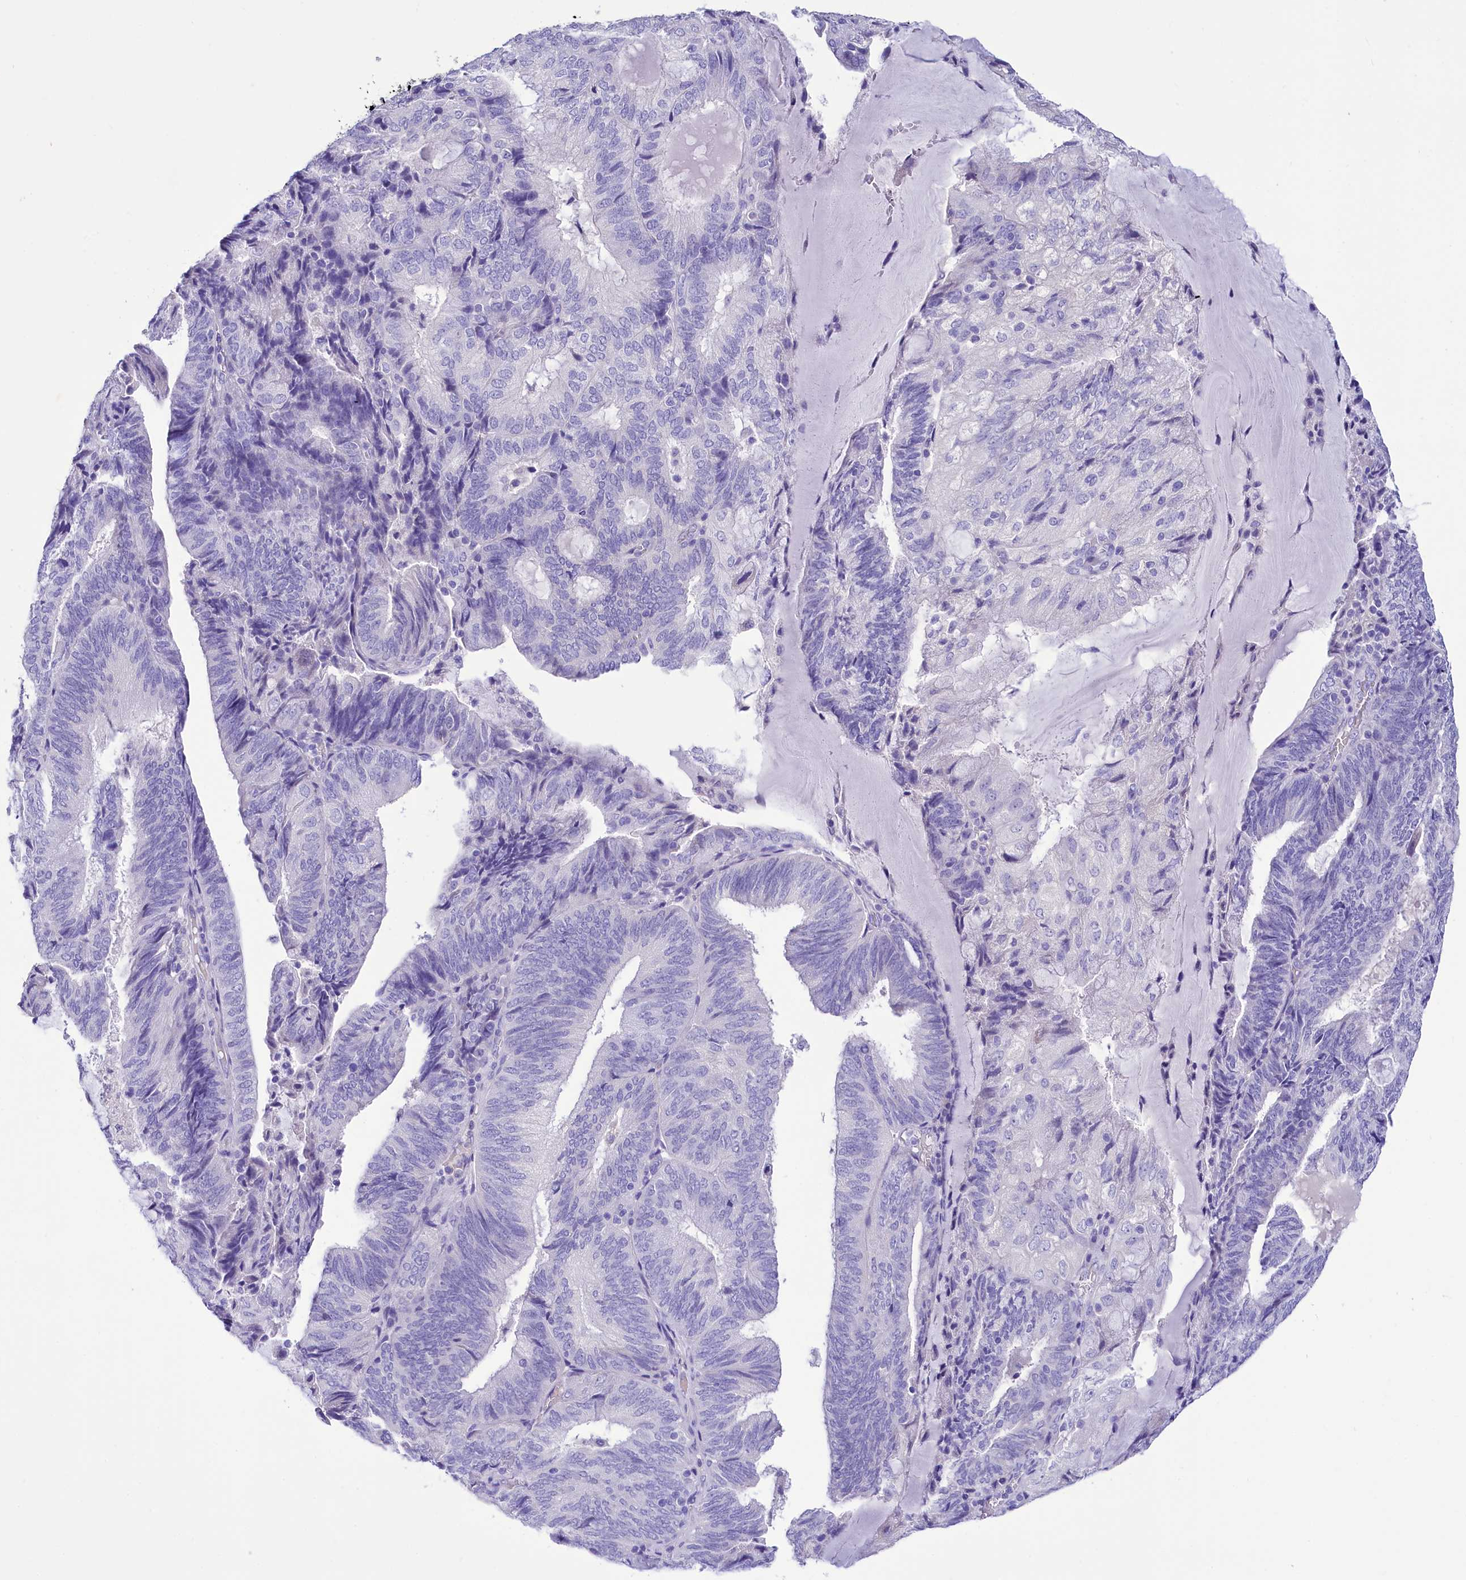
{"staining": {"intensity": "negative", "quantity": "none", "location": "none"}, "tissue": "endometrial cancer", "cell_type": "Tumor cells", "image_type": "cancer", "snomed": [{"axis": "morphology", "description": "Adenocarcinoma, NOS"}, {"axis": "topography", "description": "Endometrium"}], "caption": "Endometrial adenocarcinoma was stained to show a protein in brown. There is no significant positivity in tumor cells.", "gene": "TTC36", "patient": {"sex": "female", "age": 81}}